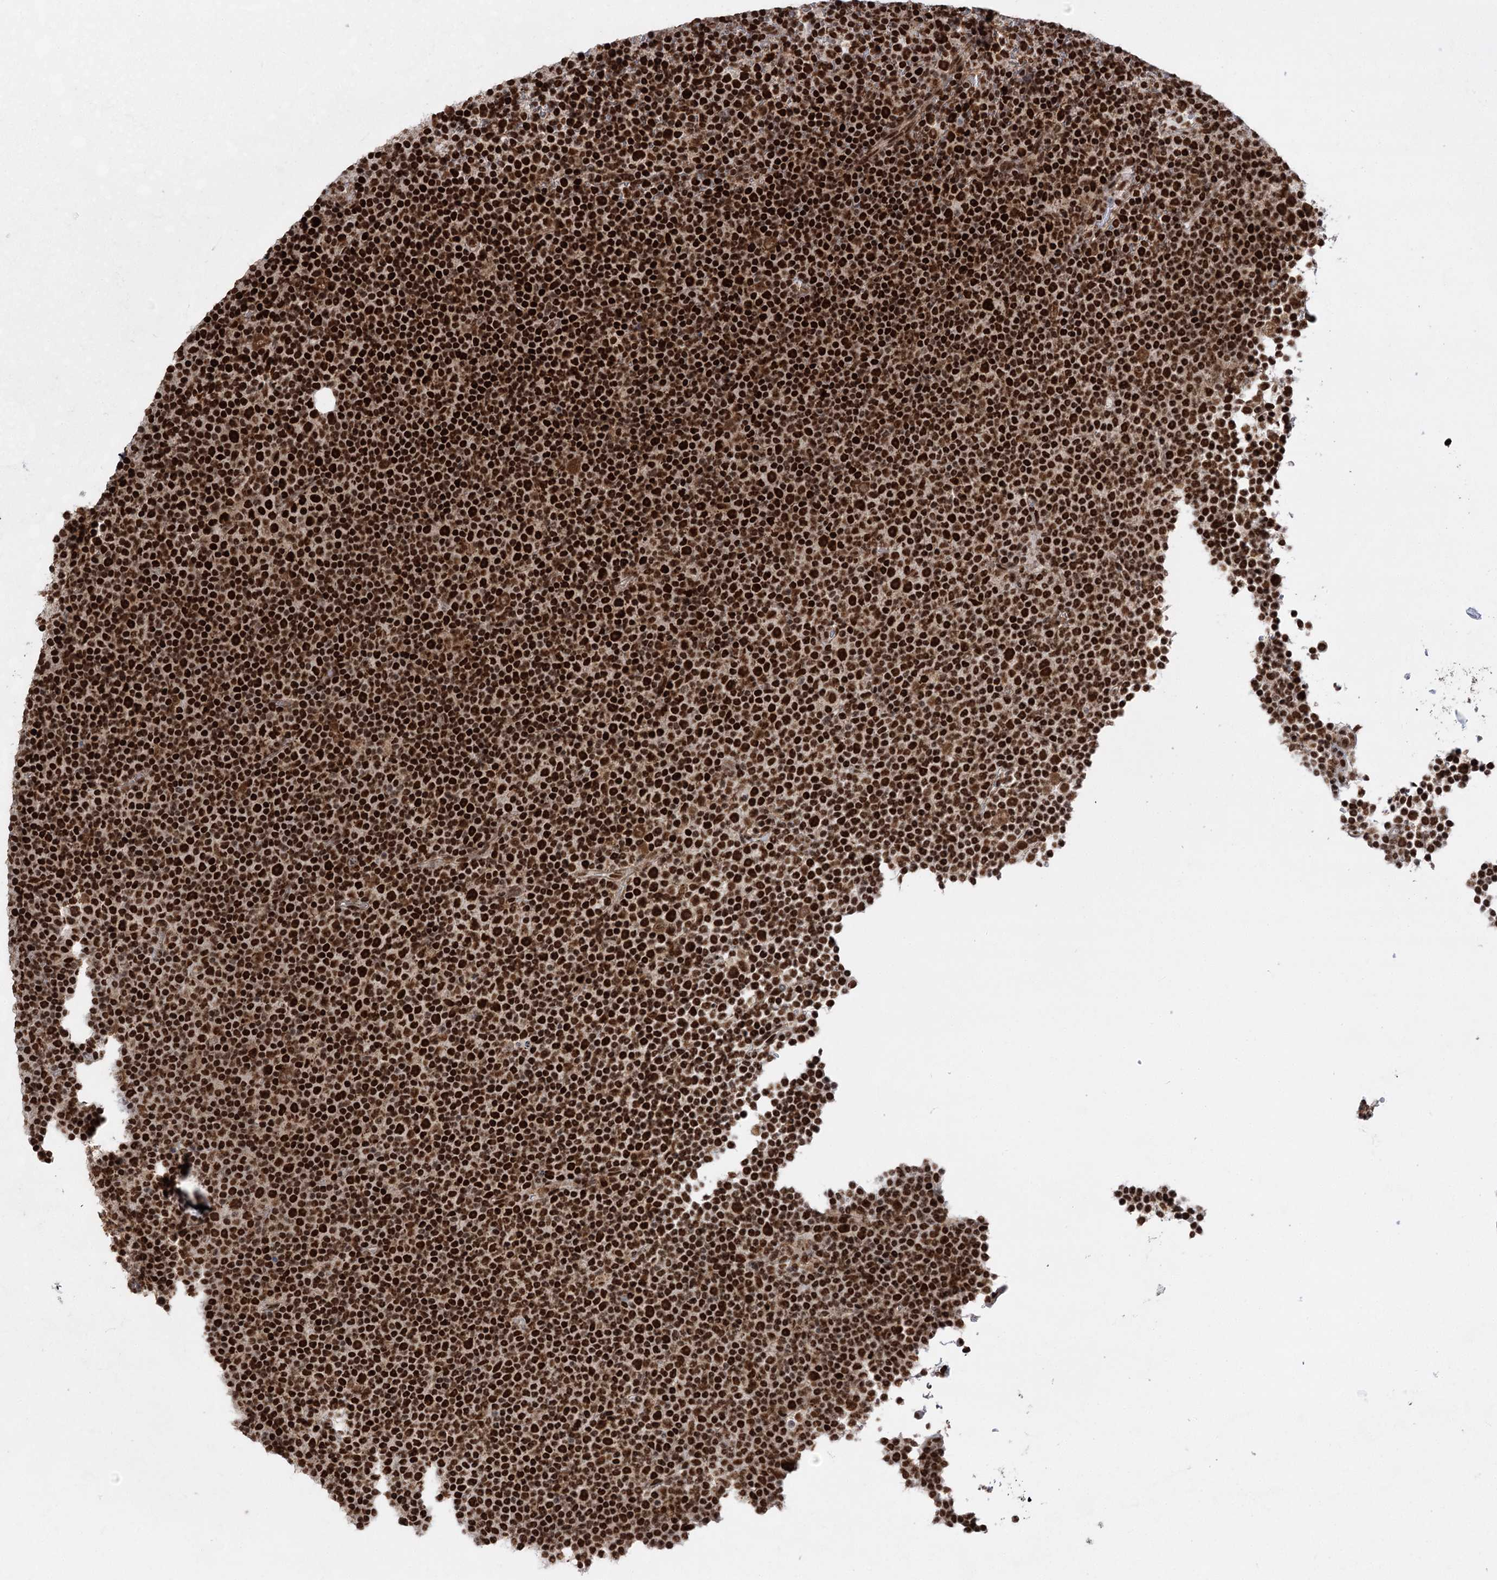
{"staining": {"intensity": "strong", "quantity": ">75%", "location": "nuclear"}, "tissue": "lymphoma", "cell_type": "Tumor cells", "image_type": "cancer", "snomed": [{"axis": "morphology", "description": "Malignant lymphoma, non-Hodgkin's type, Low grade"}, {"axis": "topography", "description": "Lymph node"}], "caption": "Protein staining of low-grade malignant lymphoma, non-Hodgkin's type tissue demonstrates strong nuclear staining in about >75% of tumor cells.", "gene": "ZCCHC8", "patient": {"sex": "female", "age": 67}}